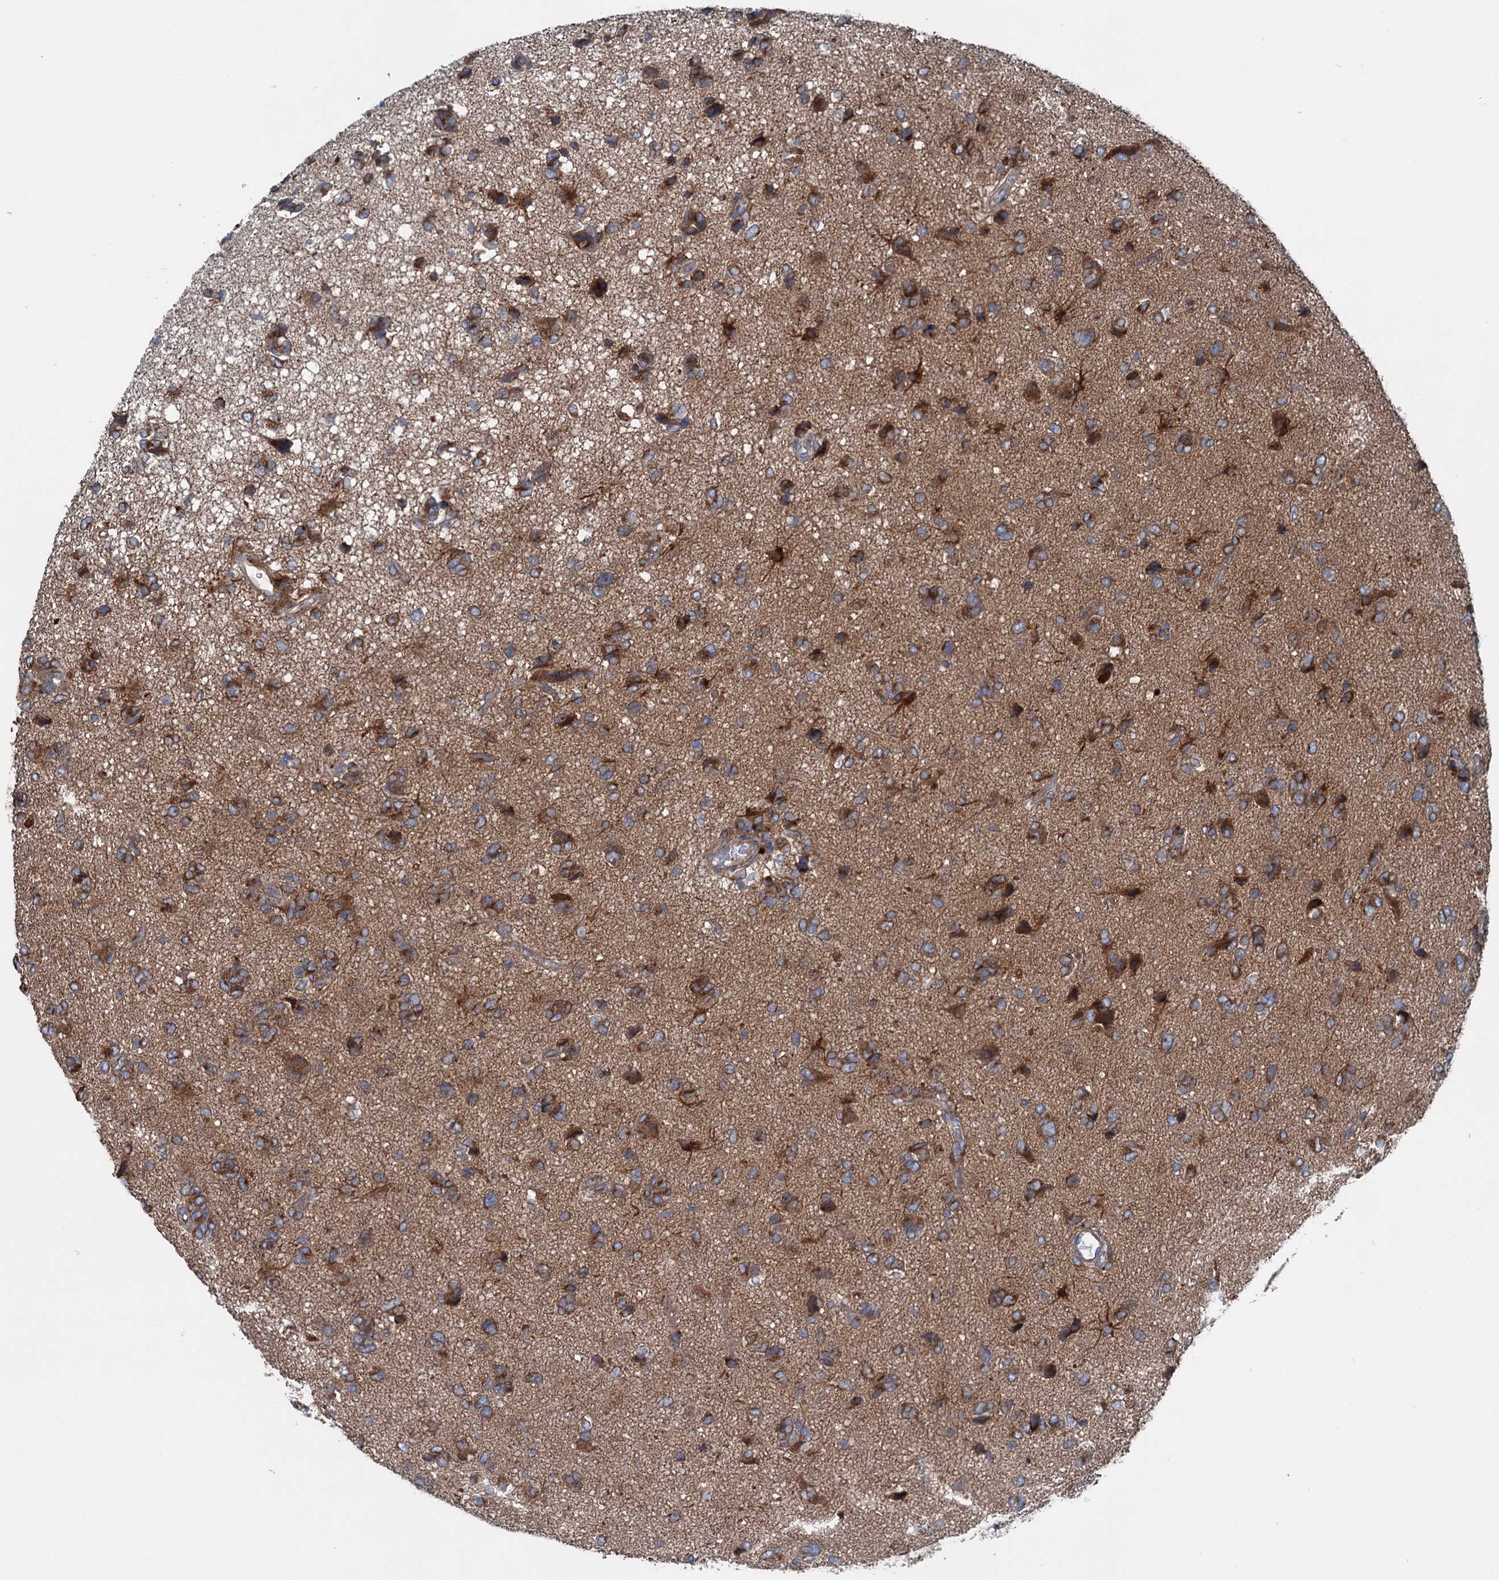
{"staining": {"intensity": "moderate", "quantity": "25%-75%", "location": "cytoplasmic/membranous"}, "tissue": "glioma", "cell_type": "Tumor cells", "image_type": "cancer", "snomed": [{"axis": "morphology", "description": "Glioma, malignant, High grade"}, {"axis": "topography", "description": "Brain"}], "caption": "Immunohistochemistry (DAB (3,3'-diaminobenzidine)) staining of human glioma exhibits moderate cytoplasmic/membranous protein positivity in about 25%-75% of tumor cells. The protein of interest is shown in brown color, while the nuclei are stained blue.", "gene": "CALCOCO1", "patient": {"sex": "female", "age": 59}}